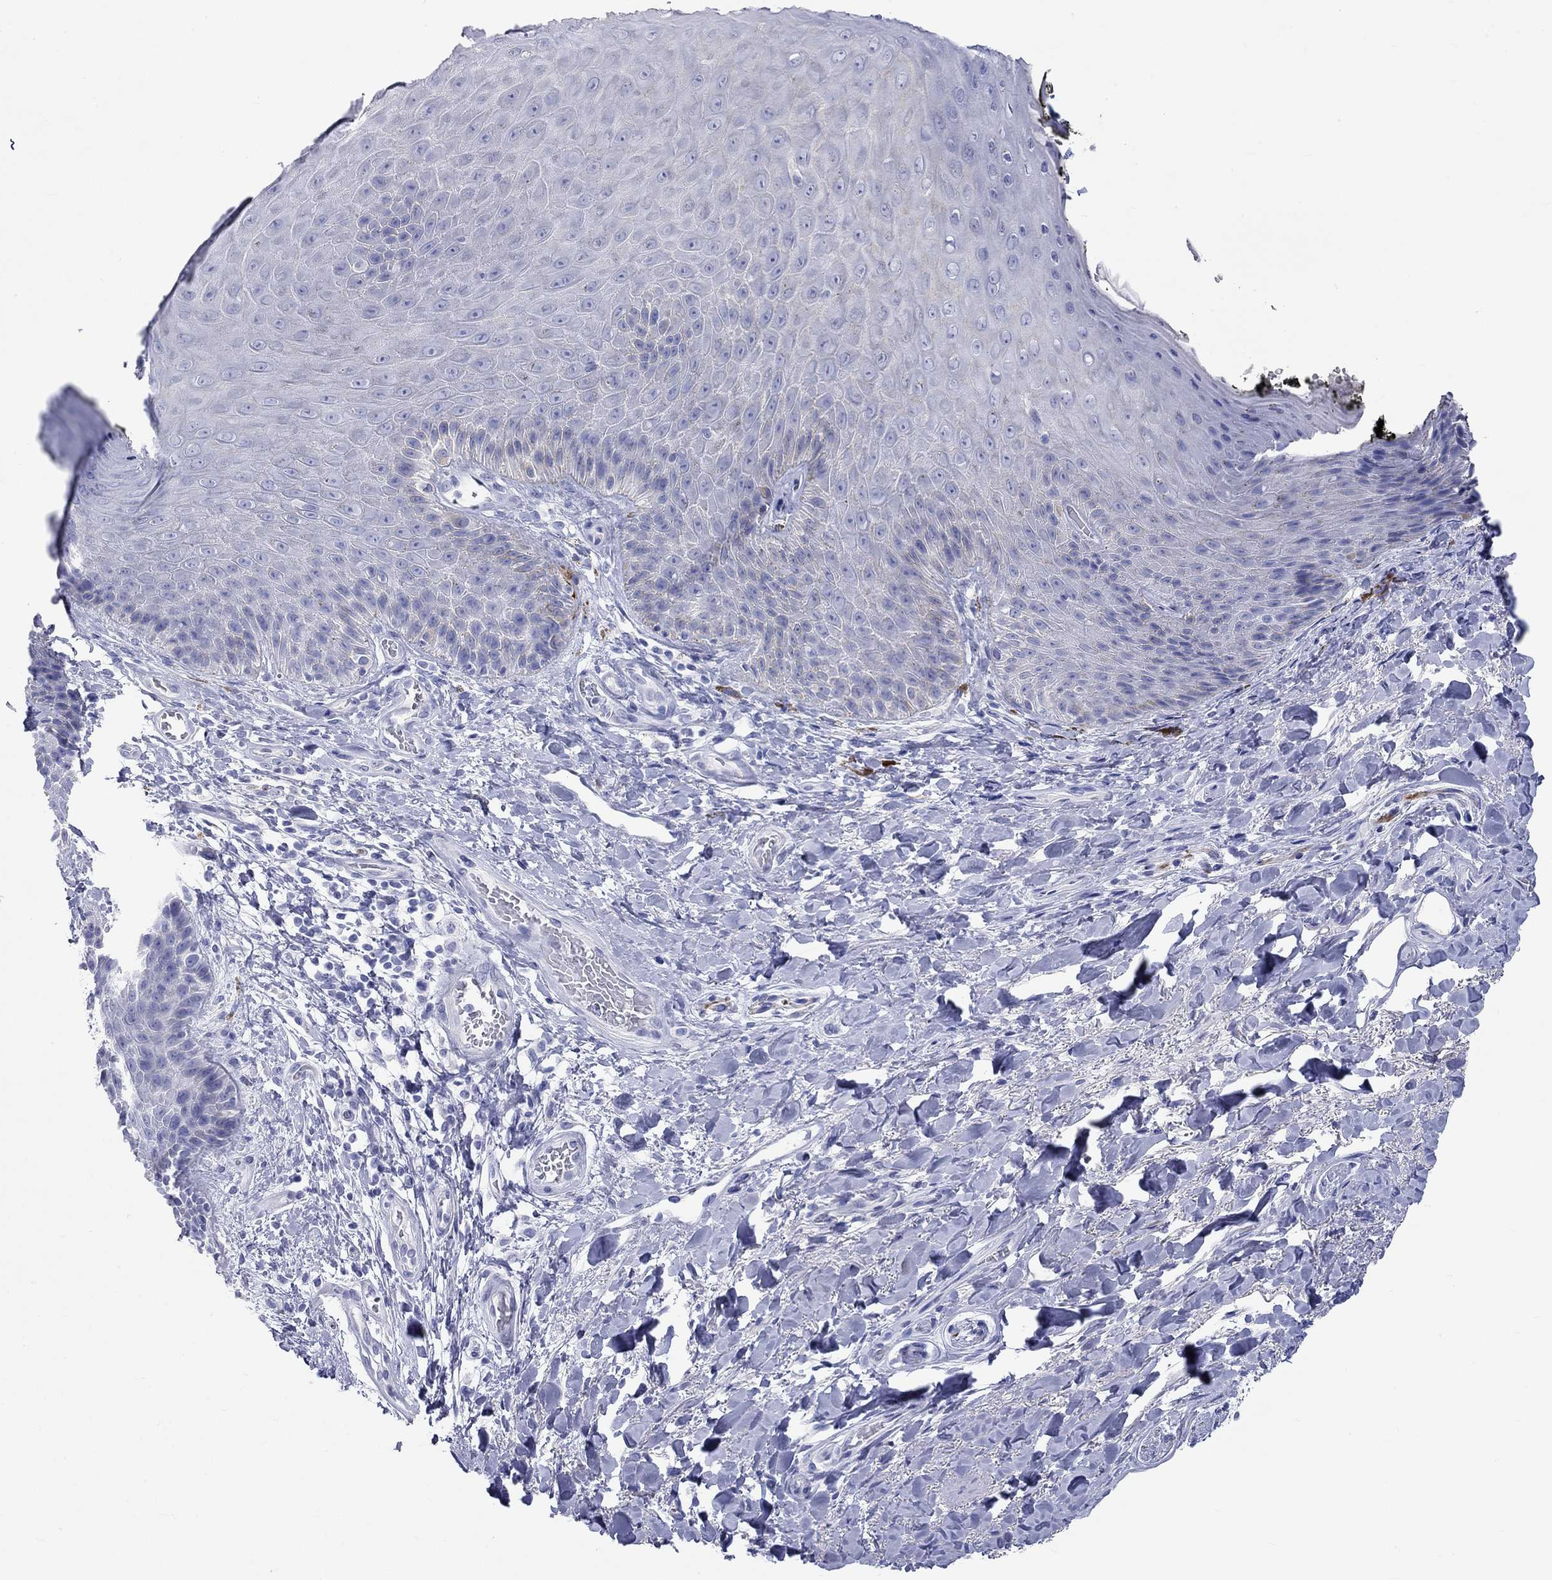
{"staining": {"intensity": "negative", "quantity": "none", "location": "none"}, "tissue": "skin", "cell_type": "Epidermal cells", "image_type": "normal", "snomed": [{"axis": "morphology", "description": "Normal tissue, NOS"}, {"axis": "topography", "description": "Anal"}, {"axis": "topography", "description": "Peripheral nerve tissue"}], "caption": "Epidermal cells are negative for protein expression in unremarkable human skin. (Brightfield microscopy of DAB immunohistochemistry at high magnification).", "gene": "SPATA9", "patient": {"sex": "male", "age": 53}}